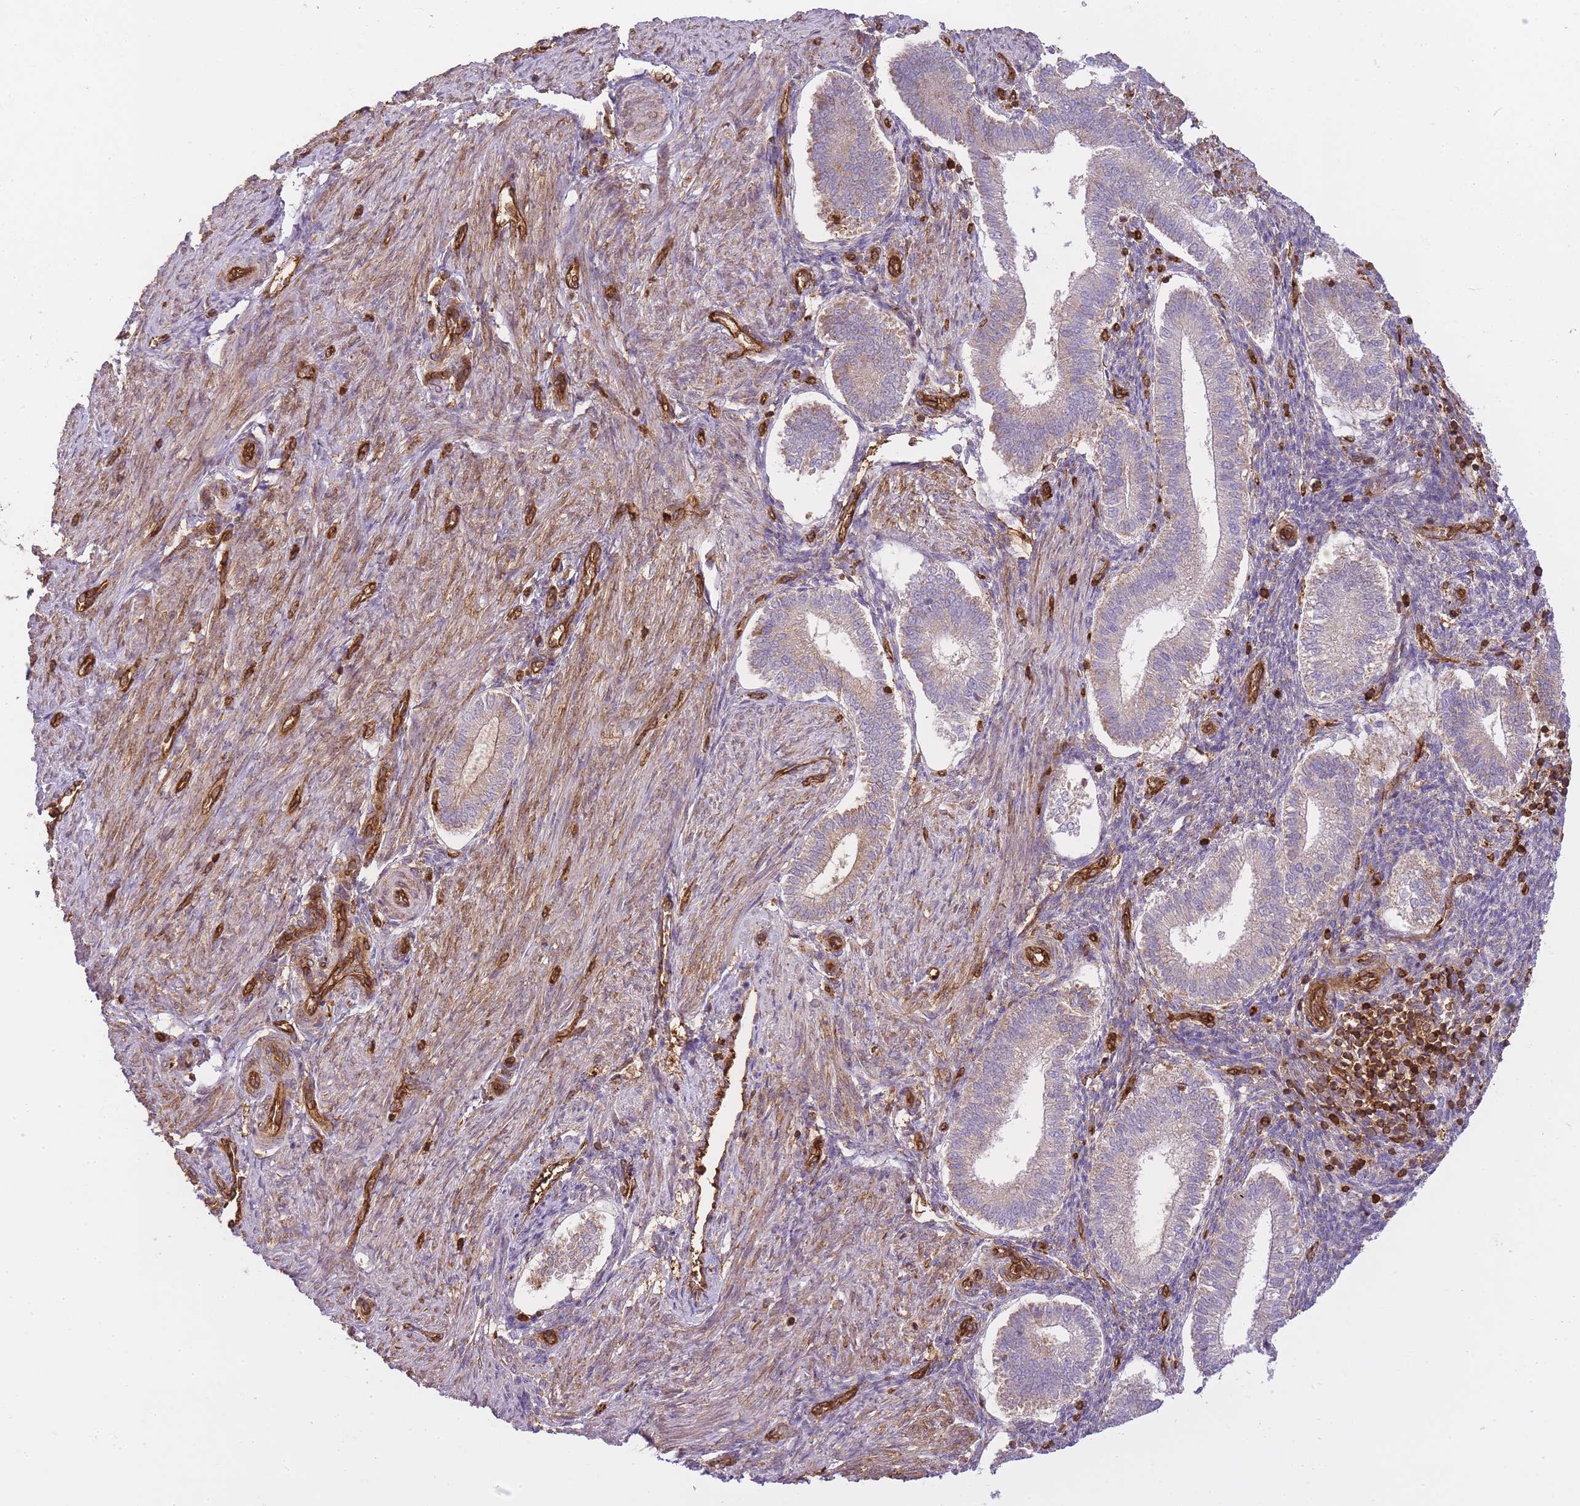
{"staining": {"intensity": "negative", "quantity": "none", "location": "none"}, "tissue": "endometrium", "cell_type": "Cells in endometrial stroma", "image_type": "normal", "snomed": [{"axis": "morphology", "description": "Normal tissue, NOS"}, {"axis": "topography", "description": "Endometrium"}], "caption": "High magnification brightfield microscopy of benign endometrium stained with DAB (brown) and counterstained with hematoxylin (blue): cells in endometrial stroma show no significant expression.", "gene": "MSN", "patient": {"sex": "female", "age": 25}}